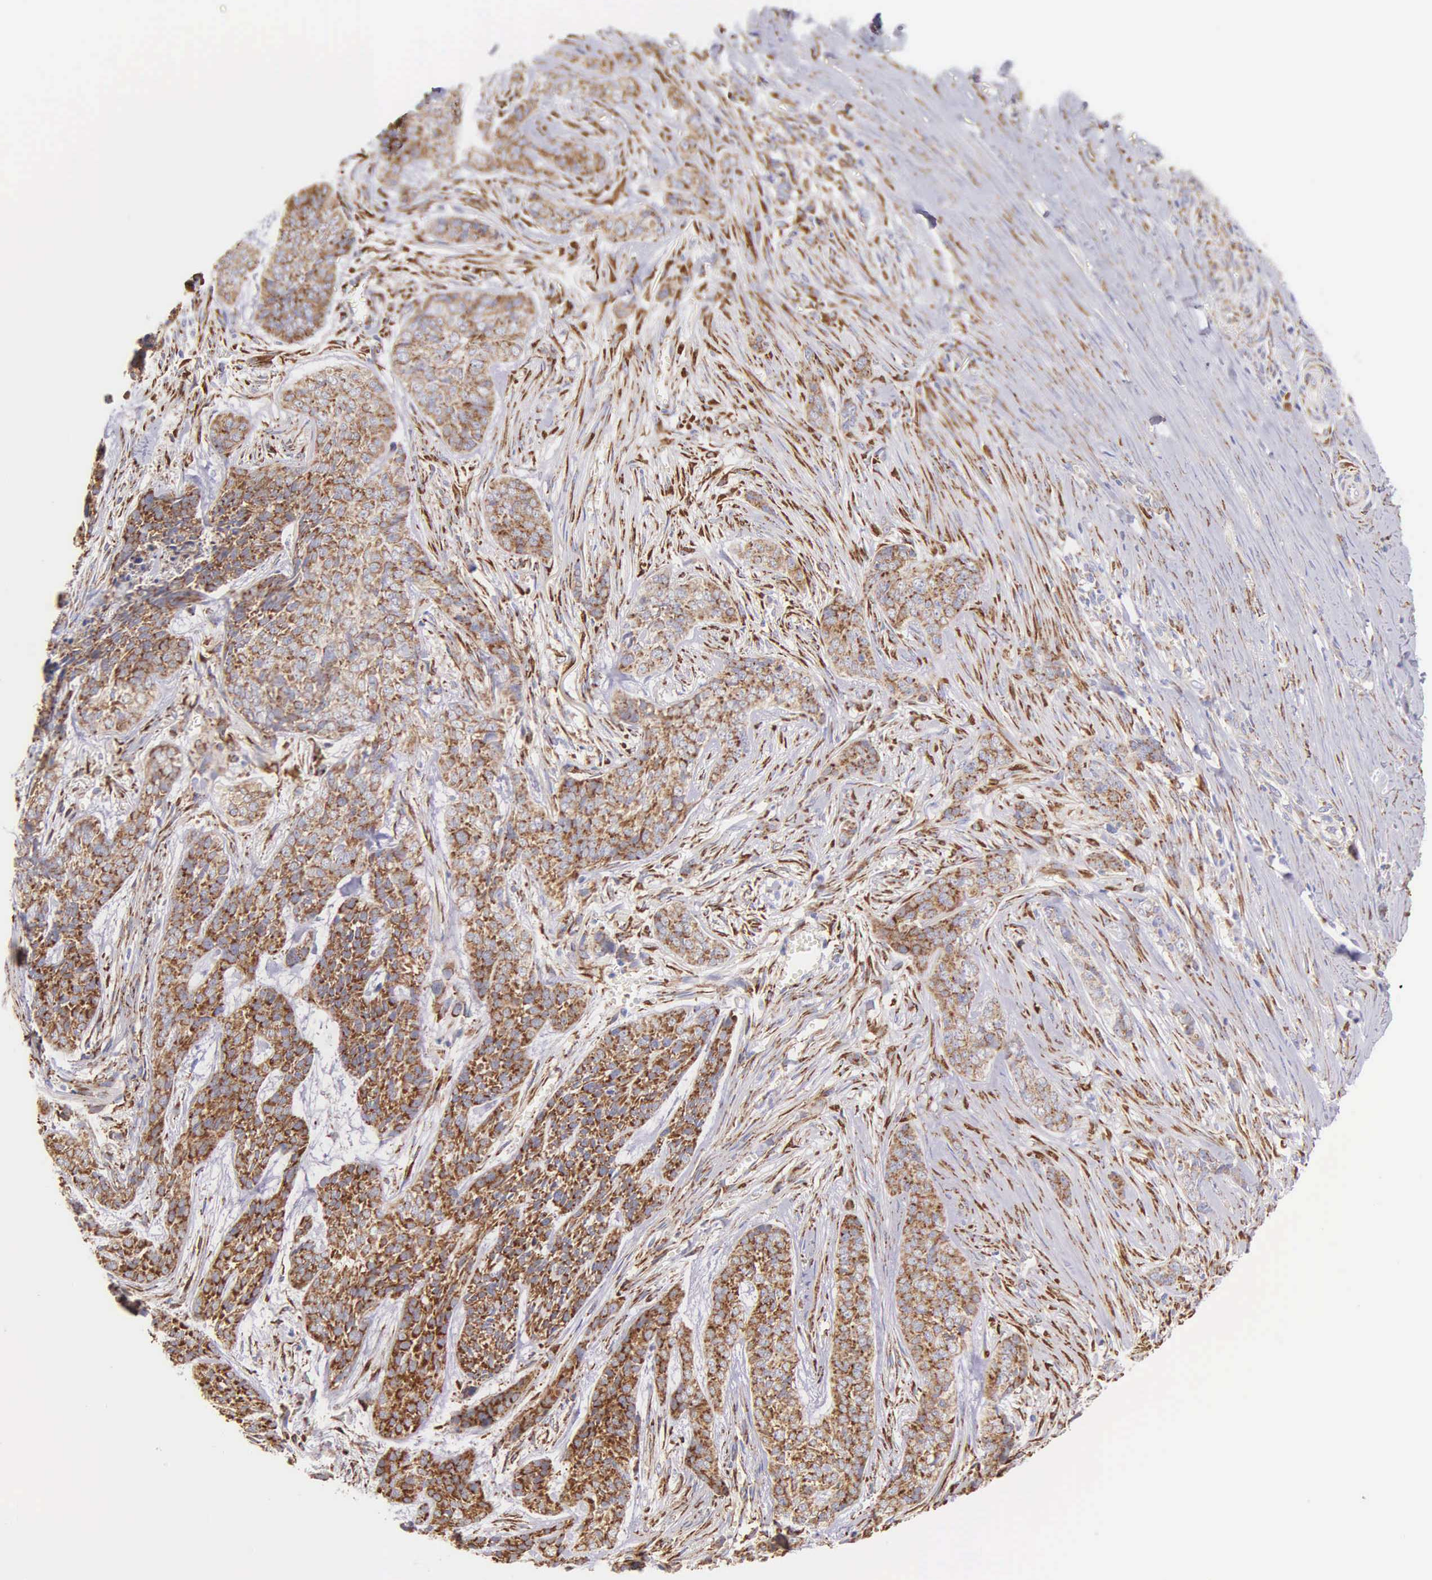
{"staining": {"intensity": "strong", "quantity": ">75%", "location": "cytoplasmic/membranous"}, "tissue": "skin cancer", "cell_type": "Tumor cells", "image_type": "cancer", "snomed": [{"axis": "morphology", "description": "Normal tissue, NOS"}, {"axis": "morphology", "description": "Basal cell carcinoma"}, {"axis": "topography", "description": "Skin"}], "caption": "High-power microscopy captured an immunohistochemistry (IHC) image of skin cancer, revealing strong cytoplasmic/membranous expression in approximately >75% of tumor cells. (IHC, brightfield microscopy, high magnification).", "gene": "CKAP4", "patient": {"sex": "female", "age": 65}}